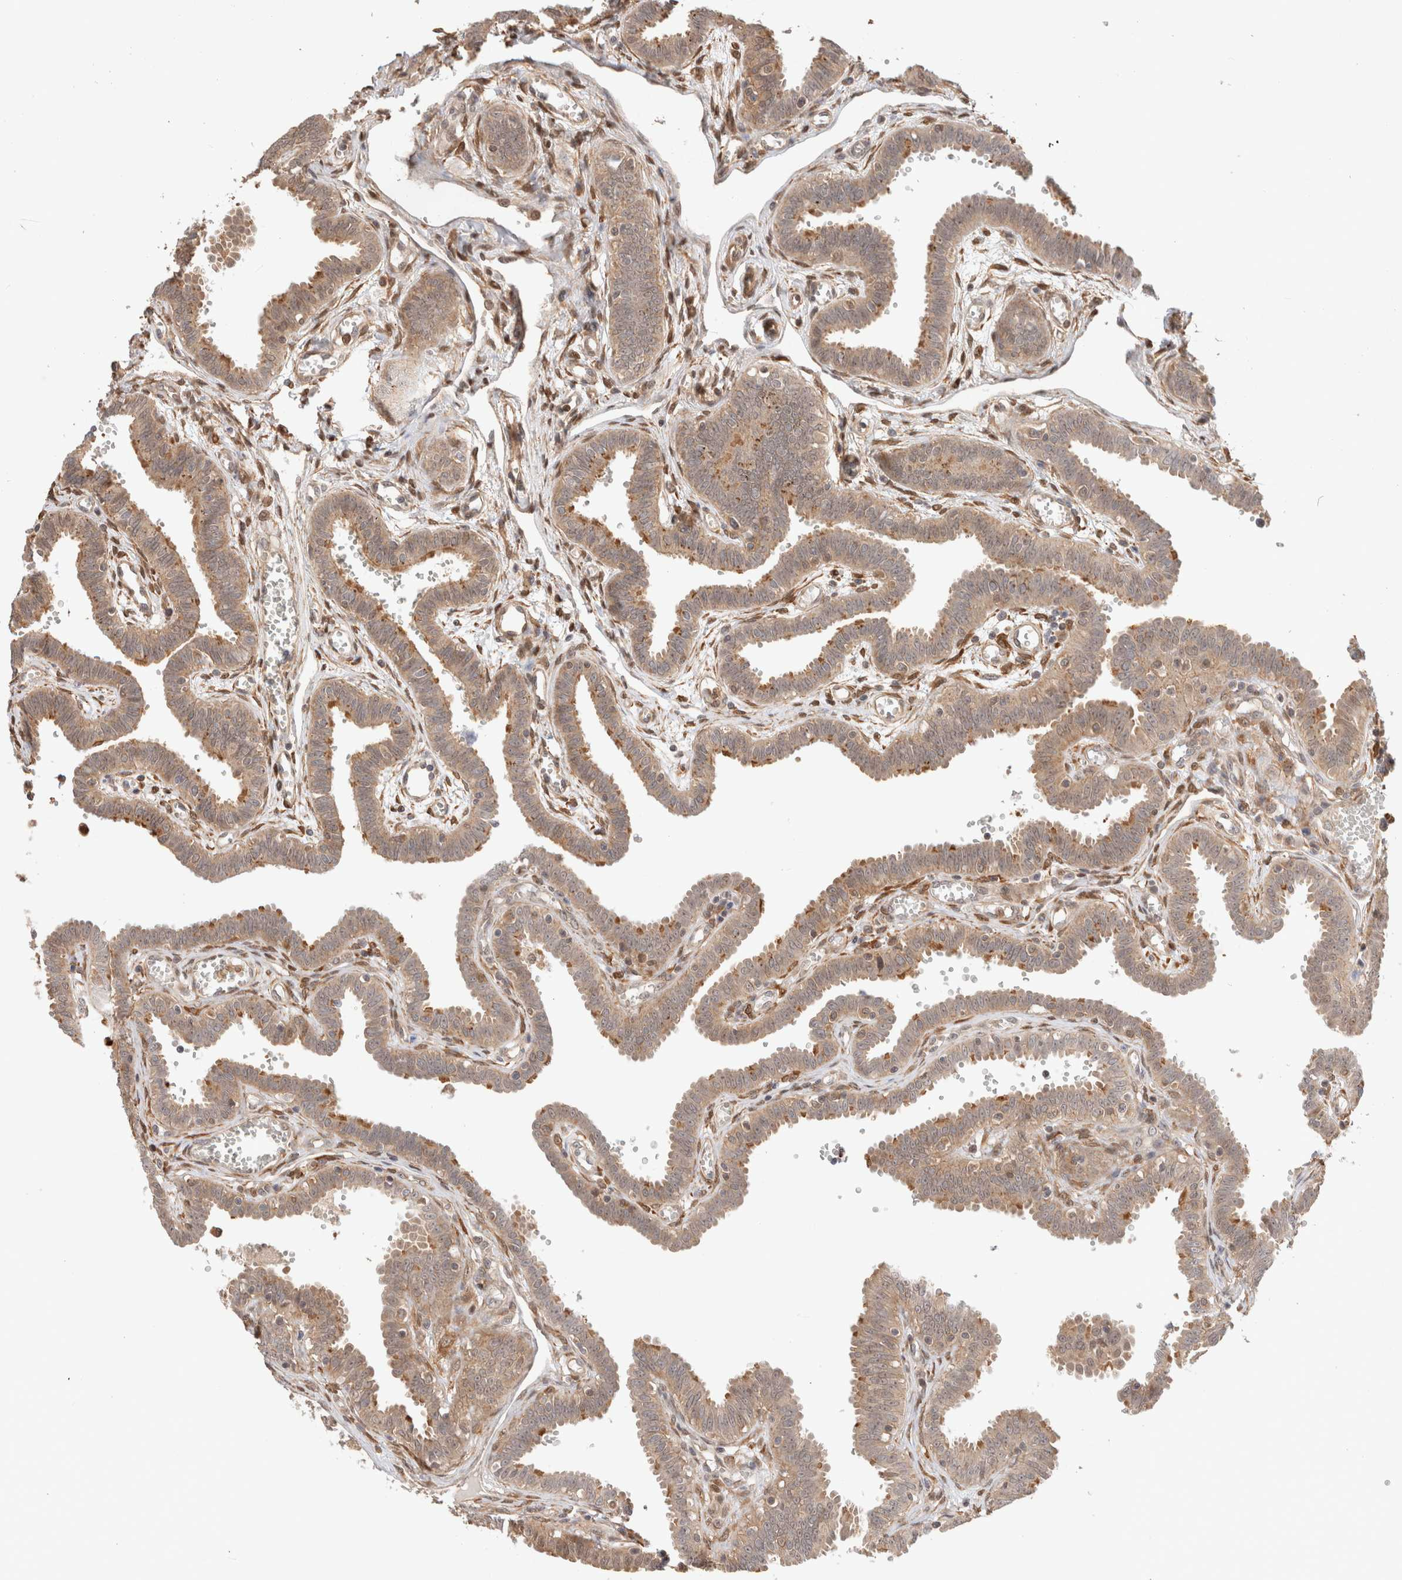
{"staining": {"intensity": "moderate", "quantity": ">75%", "location": "cytoplasmic/membranous"}, "tissue": "fallopian tube", "cell_type": "Glandular cells", "image_type": "normal", "snomed": [{"axis": "morphology", "description": "Normal tissue, NOS"}, {"axis": "topography", "description": "Fallopian tube"}], "caption": "A photomicrograph of human fallopian tube stained for a protein demonstrates moderate cytoplasmic/membranous brown staining in glandular cells. (Stains: DAB (3,3'-diaminobenzidine) in brown, nuclei in blue, Microscopy: brightfield microscopy at high magnification).", "gene": "OTUD6B", "patient": {"sex": "female", "age": 32}}